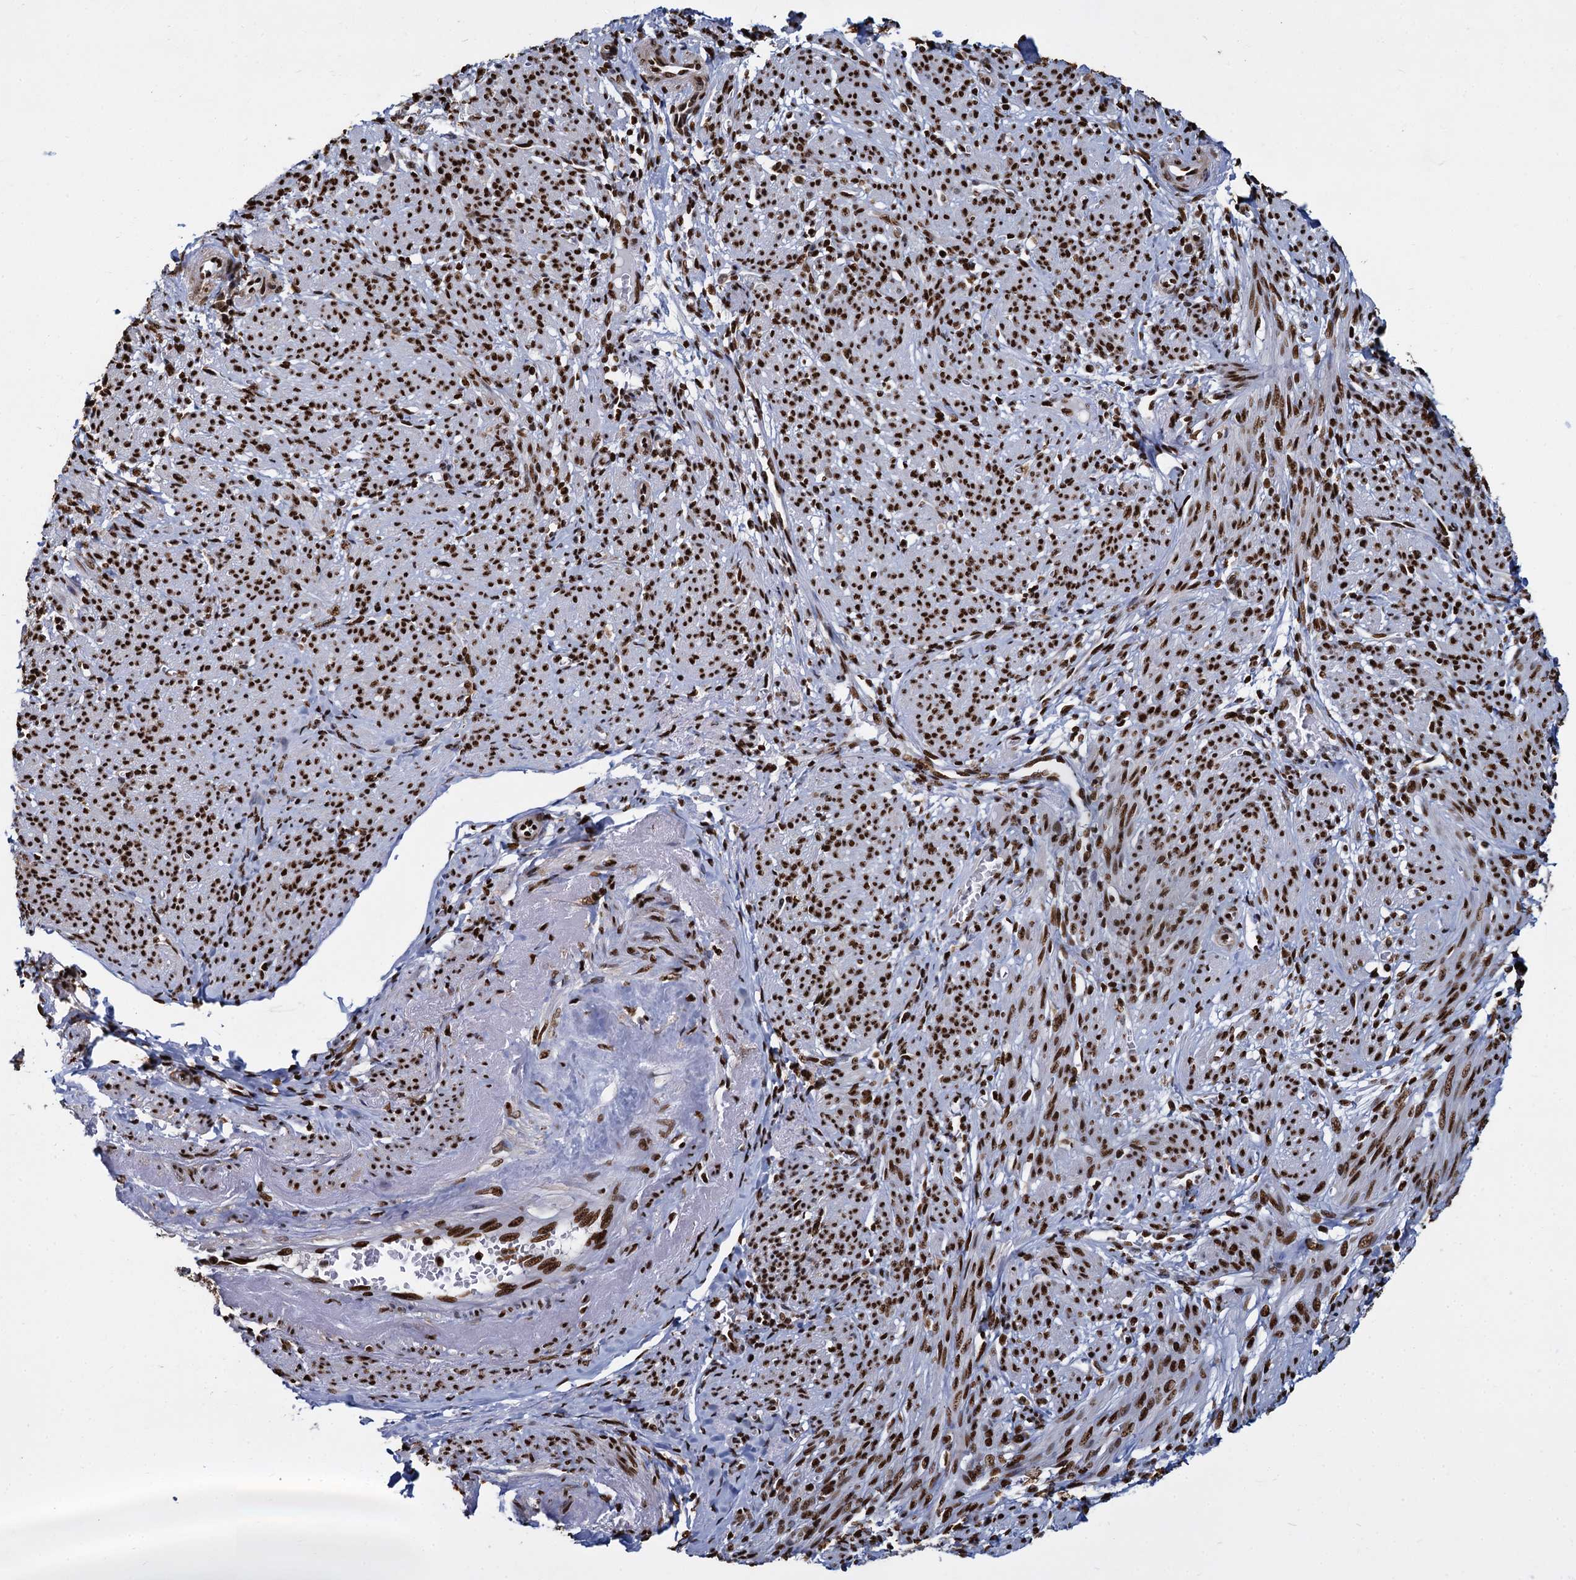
{"staining": {"intensity": "strong", "quantity": ">75%", "location": "nuclear"}, "tissue": "smooth muscle", "cell_type": "Smooth muscle cells", "image_type": "normal", "snomed": [{"axis": "morphology", "description": "Normal tissue, NOS"}, {"axis": "topography", "description": "Smooth muscle"}], "caption": "Immunohistochemistry histopathology image of normal smooth muscle: smooth muscle stained using immunohistochemistry (IHC) displays high levels of strong protein expression localized specifically in the nuclear of smooth muscle cells, appearing as a nuclear brown color.", "gene": "DCPS", "patient": {"sex": "female", "age": 39}}